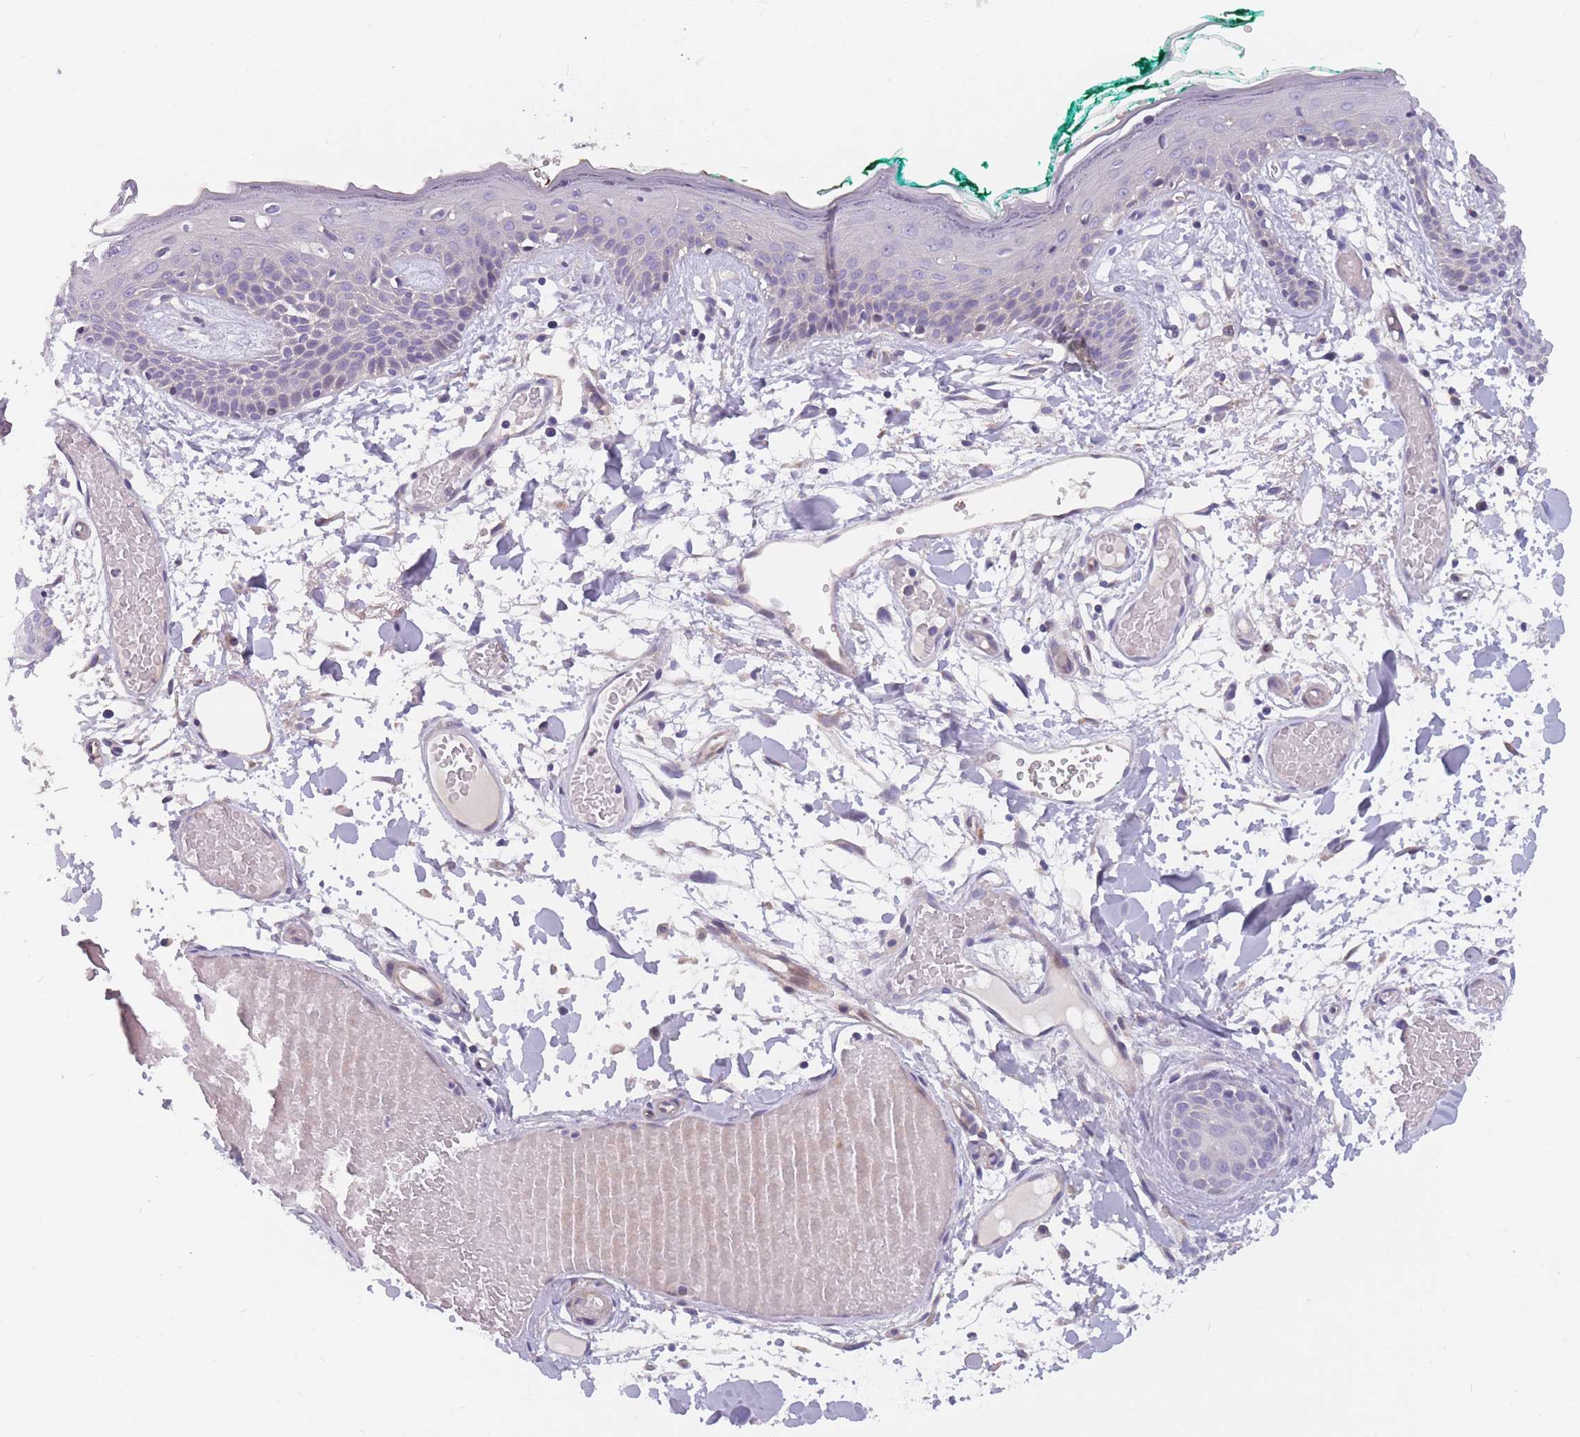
{"staining": {"intensity": "negative", "quantity": "none", "location": "none"}, "tissue": "skin", "cell_type": "Fibroblasts", "image_type": "normal", "snomed": [{"axis": "morphology", "description": "Normal tissue, NOS"}, {"axis": "topography", "description": "Skin"}], "caption": "This is an IHC micrograph of benign human skin. There is no staining in fibroblasts.", "gene": "FAM83F", "patient": {"sex": "male", "age": 79}}